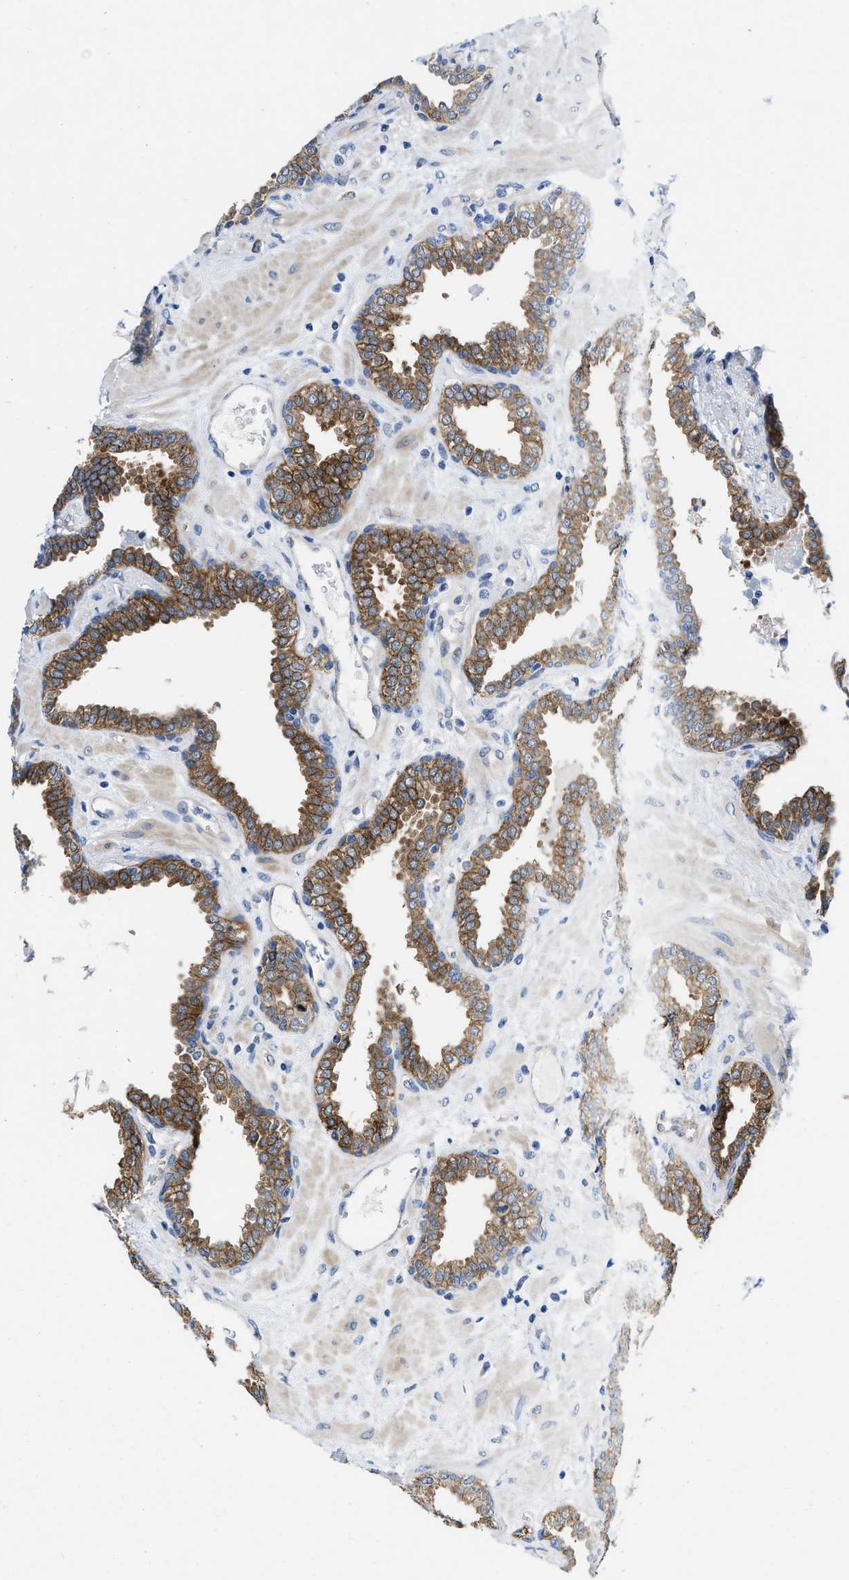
{"staining": {"intensity": "moderate", "quantity": ">75%", "location": "cytoplasmic/membranous"}, "tissue": "prostate", "cell_type": "Glandular cells", "image_type": "normal", "snomed": [{"axis": "morphology", "description": "Normal tissue, NOS"}, {"axis": "topography", "description": "Prostate"}], "caption": "Immunohistochemistry of benign prostate reveals medium levels of moderate cytoplasmic/membranous positivity in about >75% of glandular cells.", "gene": "PDLIM5", "patient": {"sex": "male", "age": 51}}